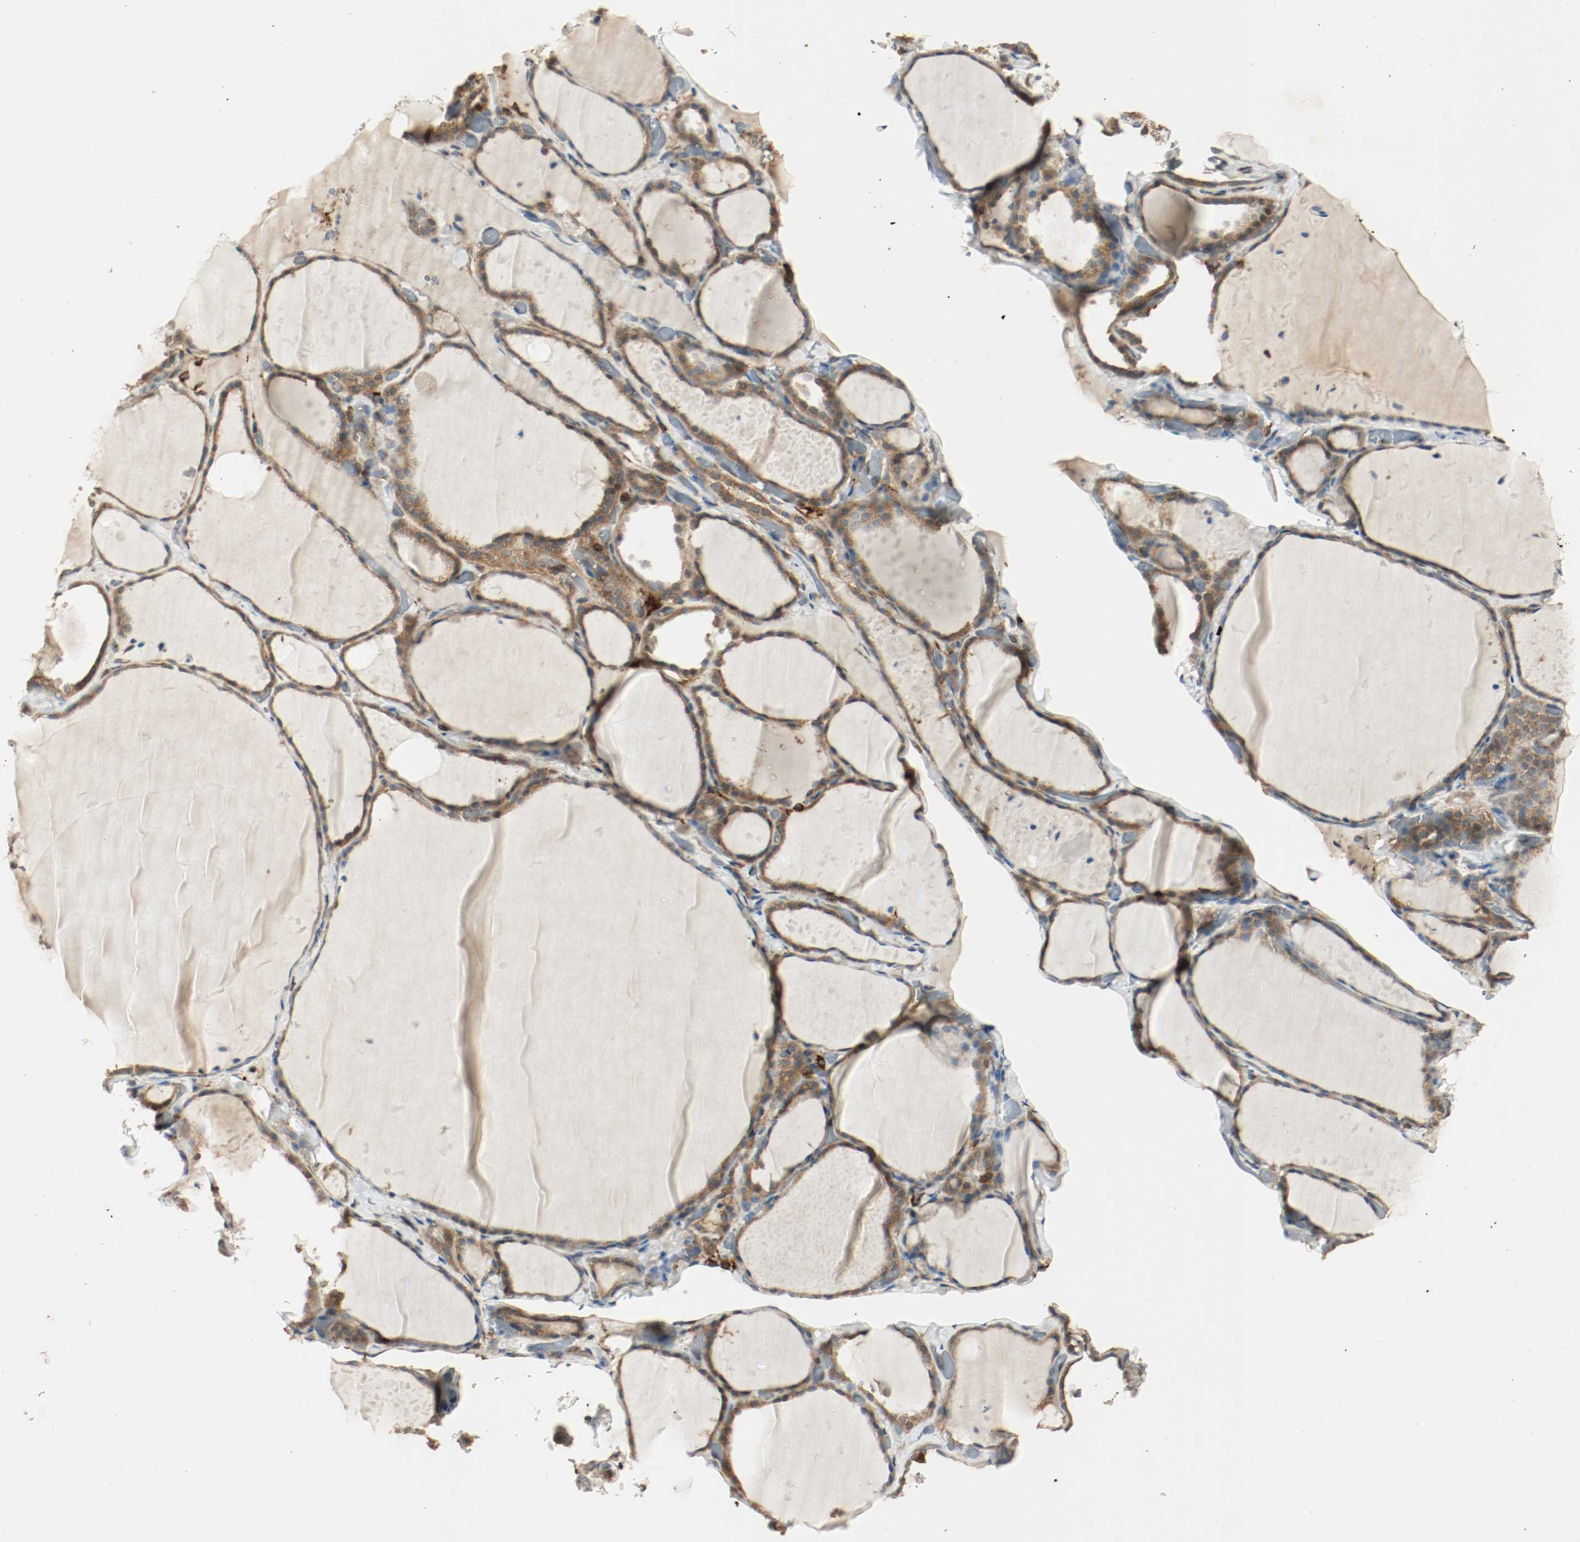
{"staining": {"intensity": "moderate", "quantity": ">75%", "location": "cytoplasmic/membranous"}, "tissue": "thyroid gland", "cell_type": "Glandular cells", "image_type": "normal", "snomed": [{"axis": "morphology", "description": "Normal tissue, NOS"}, {"axis": "topography", "description": "Thyroid gland"}], "caption": "Immunohistochemistry (IHC) (DAB (3,3'-diaminobenzidine)) staining of benign human thyroid gland shows moderate cytoplasmic/membranous protein expression in about >75% of glandular cells. (brown staining indicates protein expression, while blue staining denotes nuclei).", "gene": "PLCG1", "patient": {"sex": "female", "age": 22}}